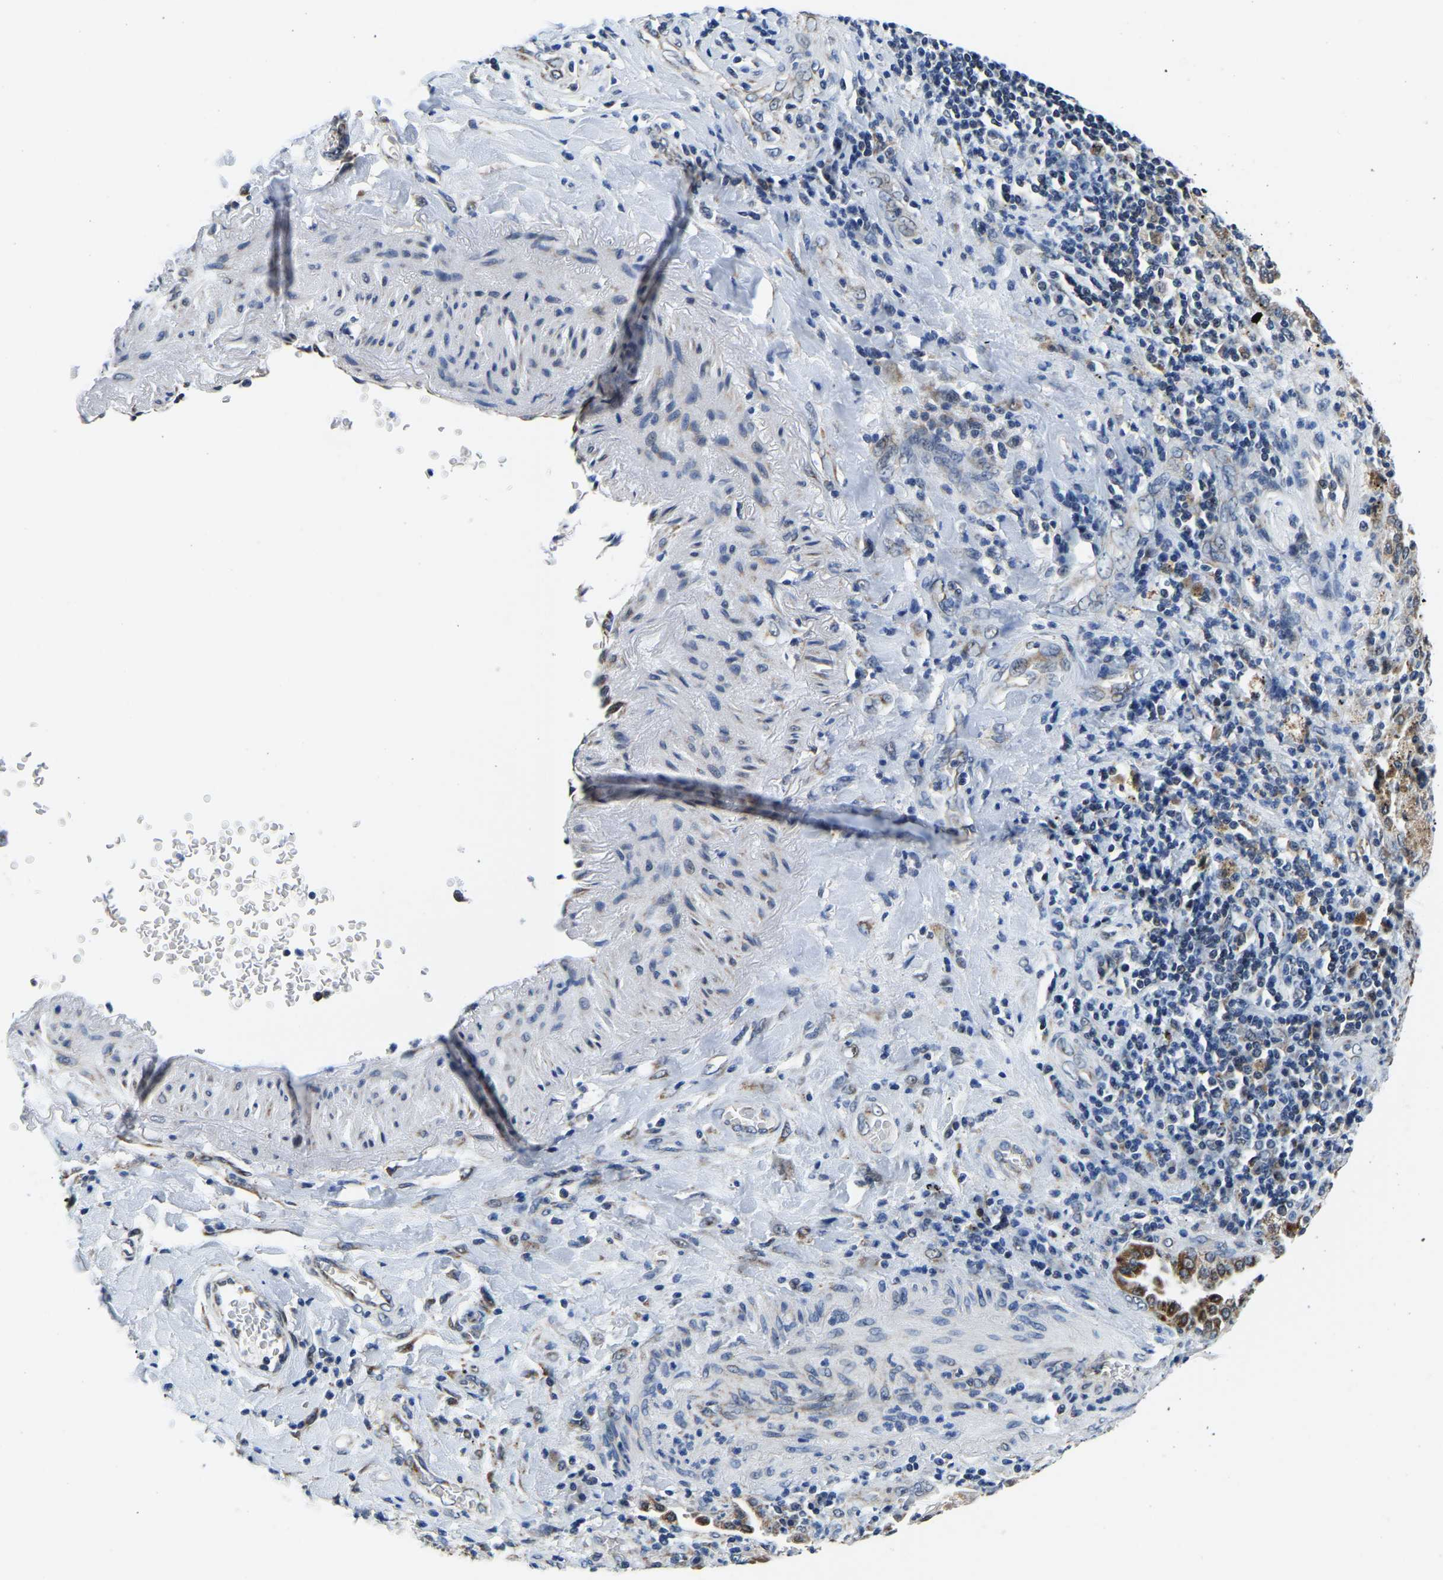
{"staining": {"intensity": "moderate", "quantity": ">75%", "location": "cytoplasmic/membranous"}, "tissue": "lung cancer", "cell_type": "Tumor cells", "image_type": "cancer", "snomed": [{"axis": "morphology", "description": "Adenocarcinoma, NOS"}, {"axis": "topography", "description": "Lung"}], "caption": "This image demonstrates adenocarcinoma (lung) stained with IHC to label a protein in brown. The cytoplasmic/membranous of tumor cells show moderate positivity for the protein. Nuclei are counter-stained blue.", "gene": "BNIP3L", "patient": {"sex": "male", "age": 64}}